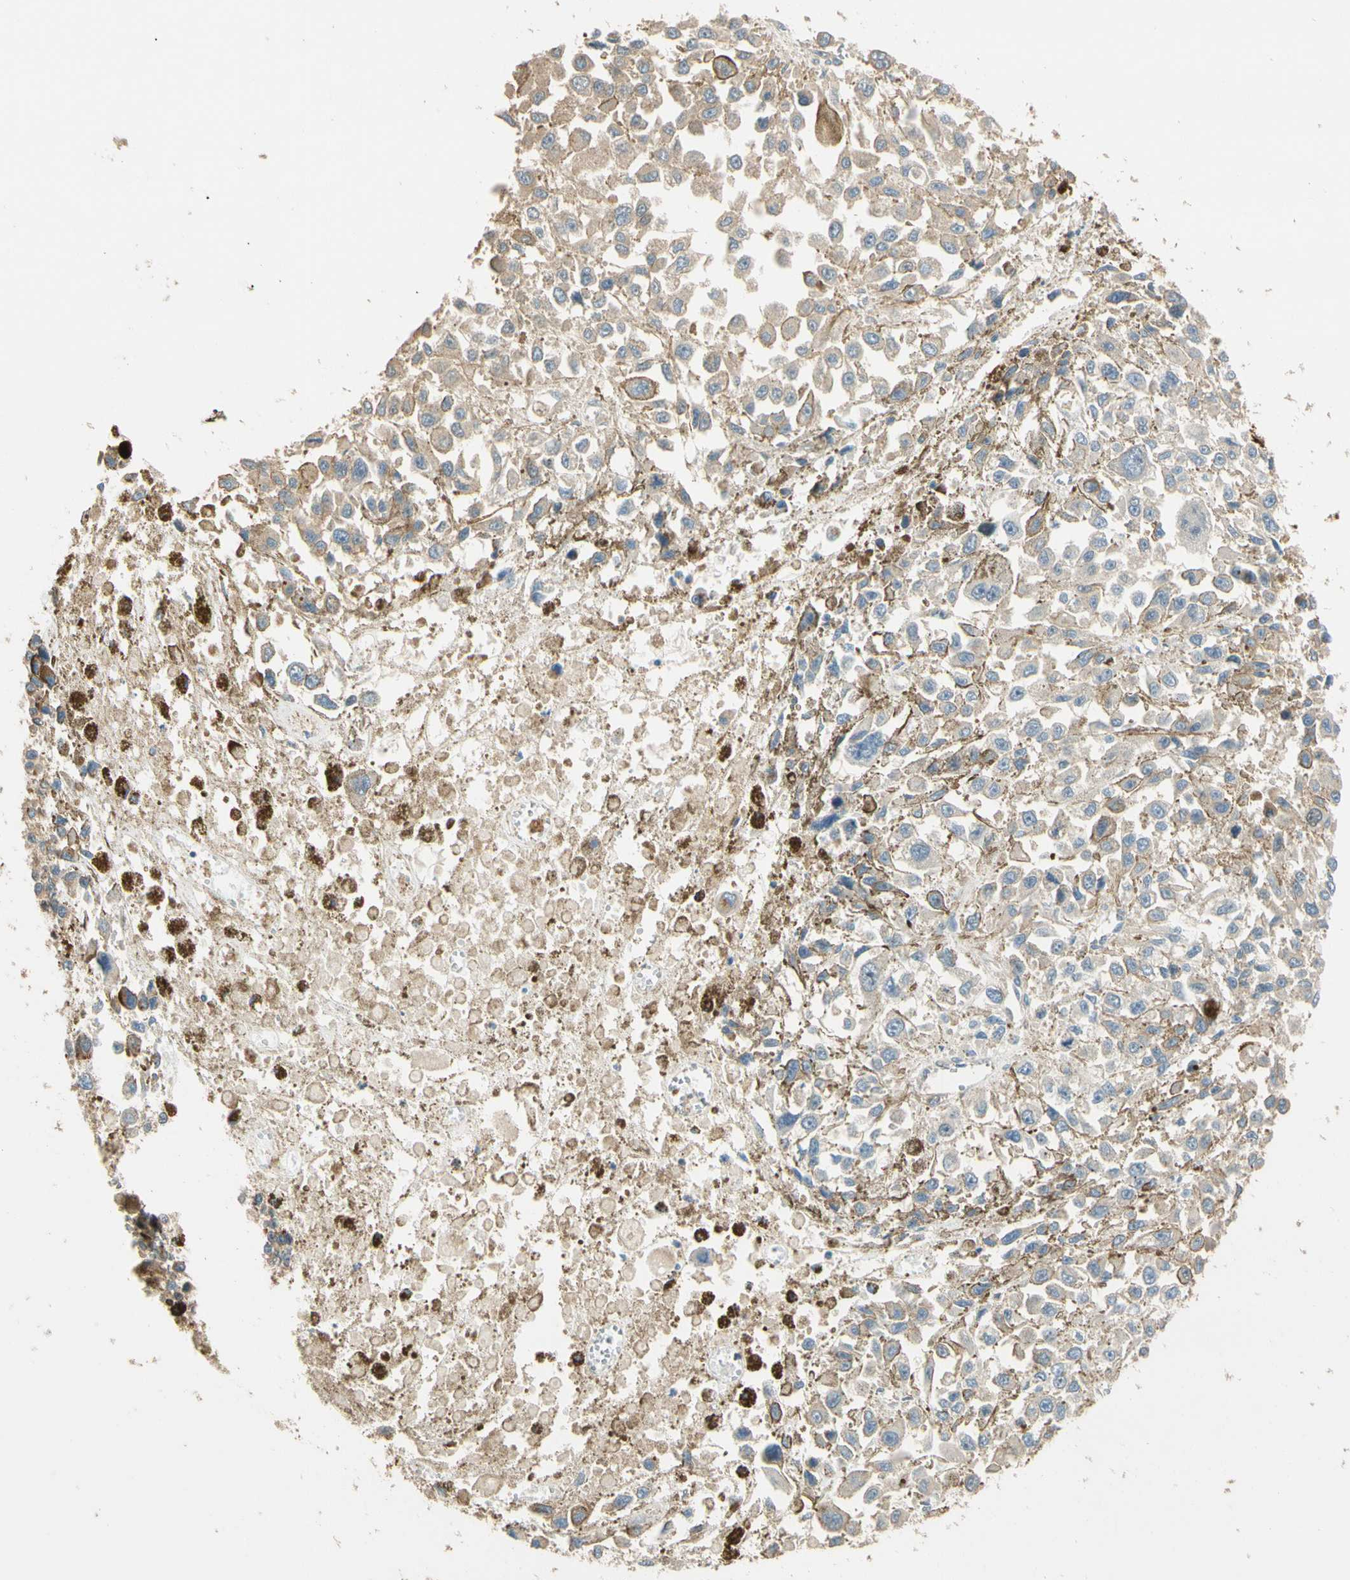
{"staining": {"intensity": "weak", "quantity": "25%-75%", "location": "cytoplasmic/membranous"}, "tissue": "melanoma", "cell_type": "Tumor cells", "image_type": "cancer", "snomed": [{"axis": "morphology", "description": "Malignant melanoma, Metastatic site"}, {"axis": "topography", "description": "Lymph node"}], "caption": "Human malignant melanoma (metastatic site) stained for a protein (brown) exhibits weak cytoplasmic/membranous positive expression in about 25%-75% of tumor cells.", "gene": "PARP14", "patient": {"sex": "male", "age": 59}}